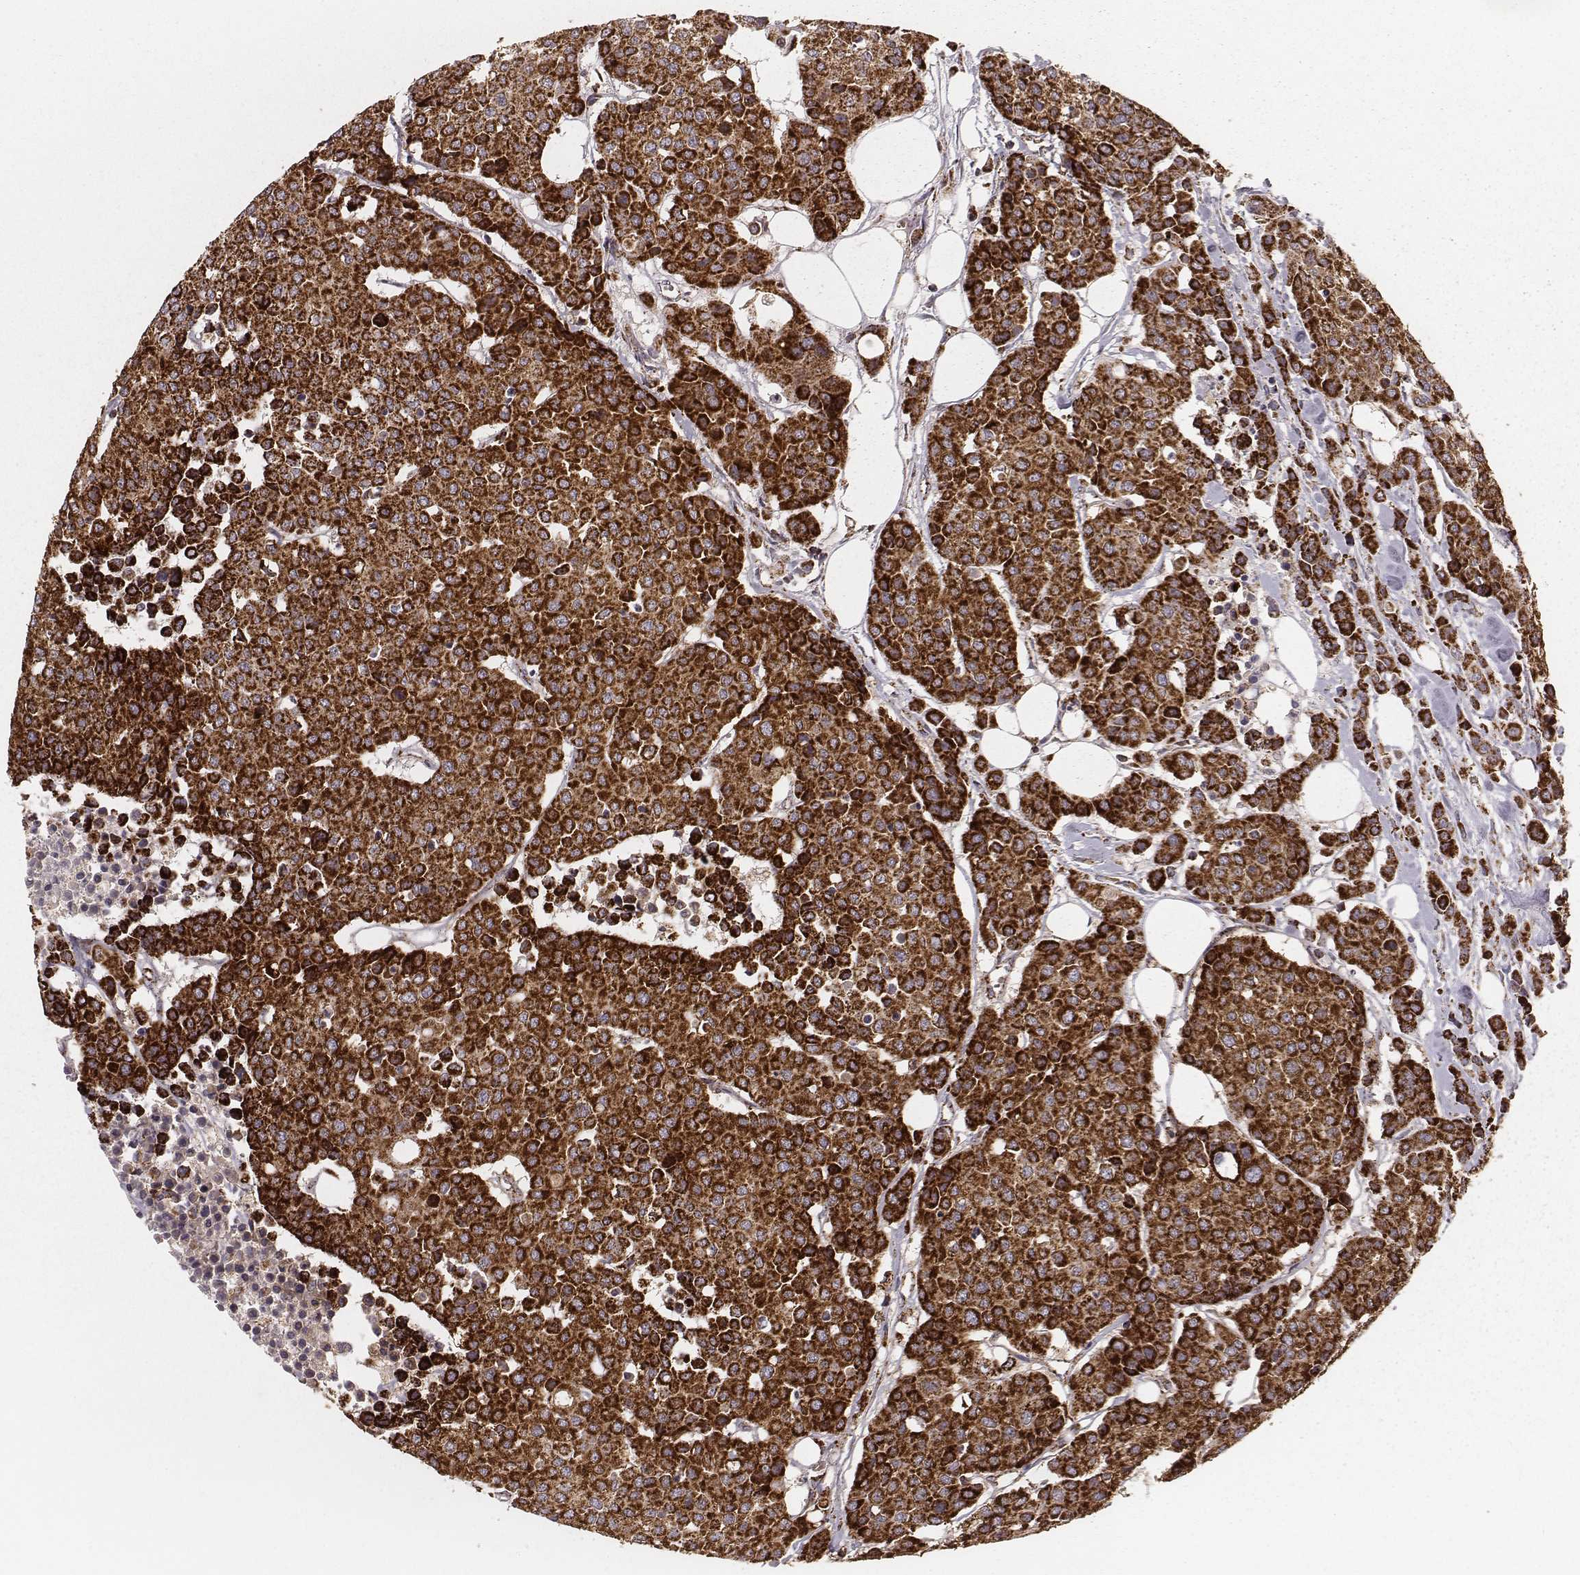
{"staining": {"intensity": "strong", "quantity": ">75%", "location": "cytoplasmic/membranous"}, "tissue": "carcinoid", "cell_type": "Tumor cells", "image_type": "cancer", "snomed": [{"axis": "morphology", "description": "Carcinoid, malignant, NOS"}, {"axis": "topography", "description": "Colon"}], "caption": "Human carcinoid stained with a protein marker exhibits strong staining in tumor cells.", "gene": "TUFM", "patient": {"sex": "male", "age": 81}}